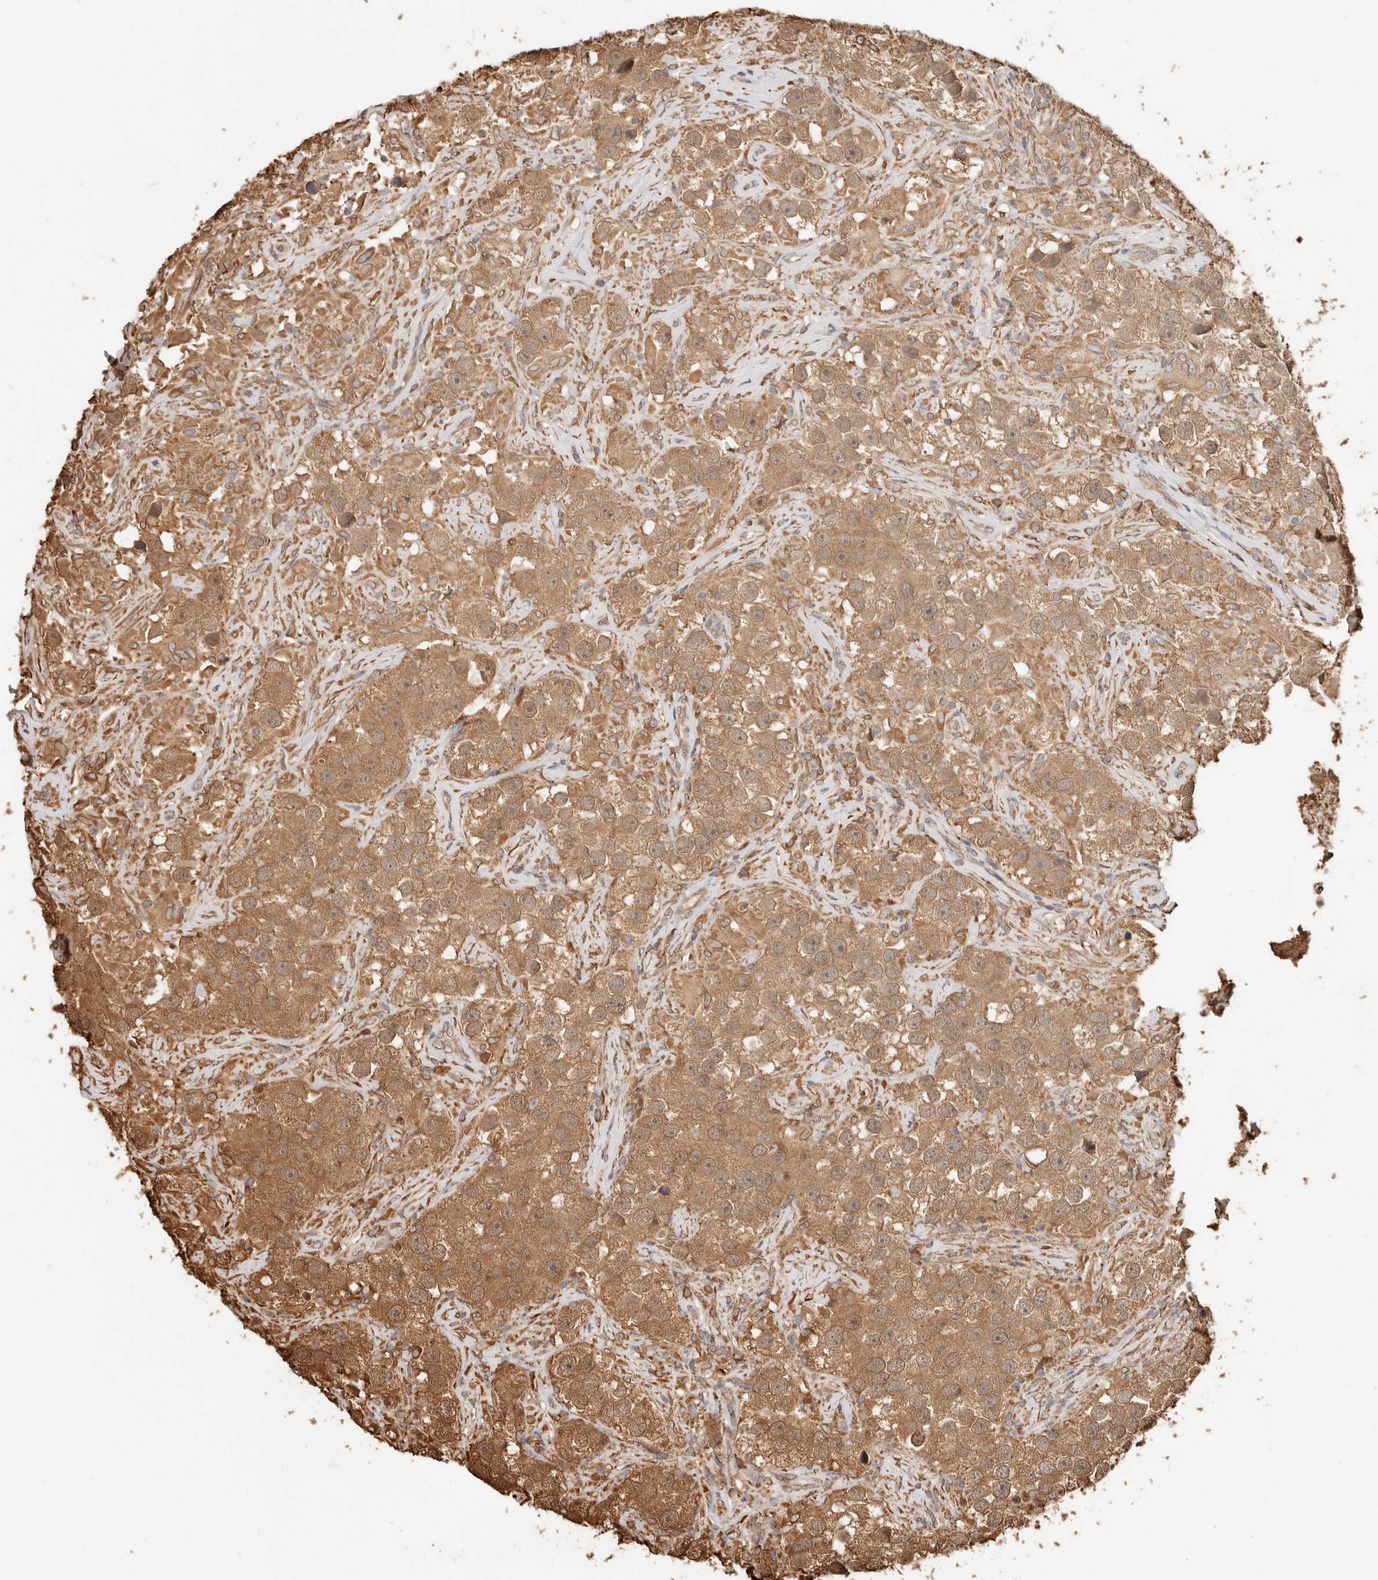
{"staining": {"intensity": "moderate", "quantity": ">75%", "location": "cytoplasmic/membranous"}, "tissue": "testis cancer", "cell_type": "Tumor cells", "image_type": "cancer", "snomed": [{"axis": "morphology", "description": "Seminoma, NOS"}, {"axis": "topography", "description": "Testis"}], "caption": "The photomicrograph shows a brown stain indicating the presence of a protein in the cytoplasmic/membranous of tumor cells in testis cancer (seminoma). Nuclei are stained in blue.", "gene": "ARHGEF10L", "patient": {"sex": "male", "age": 49}}